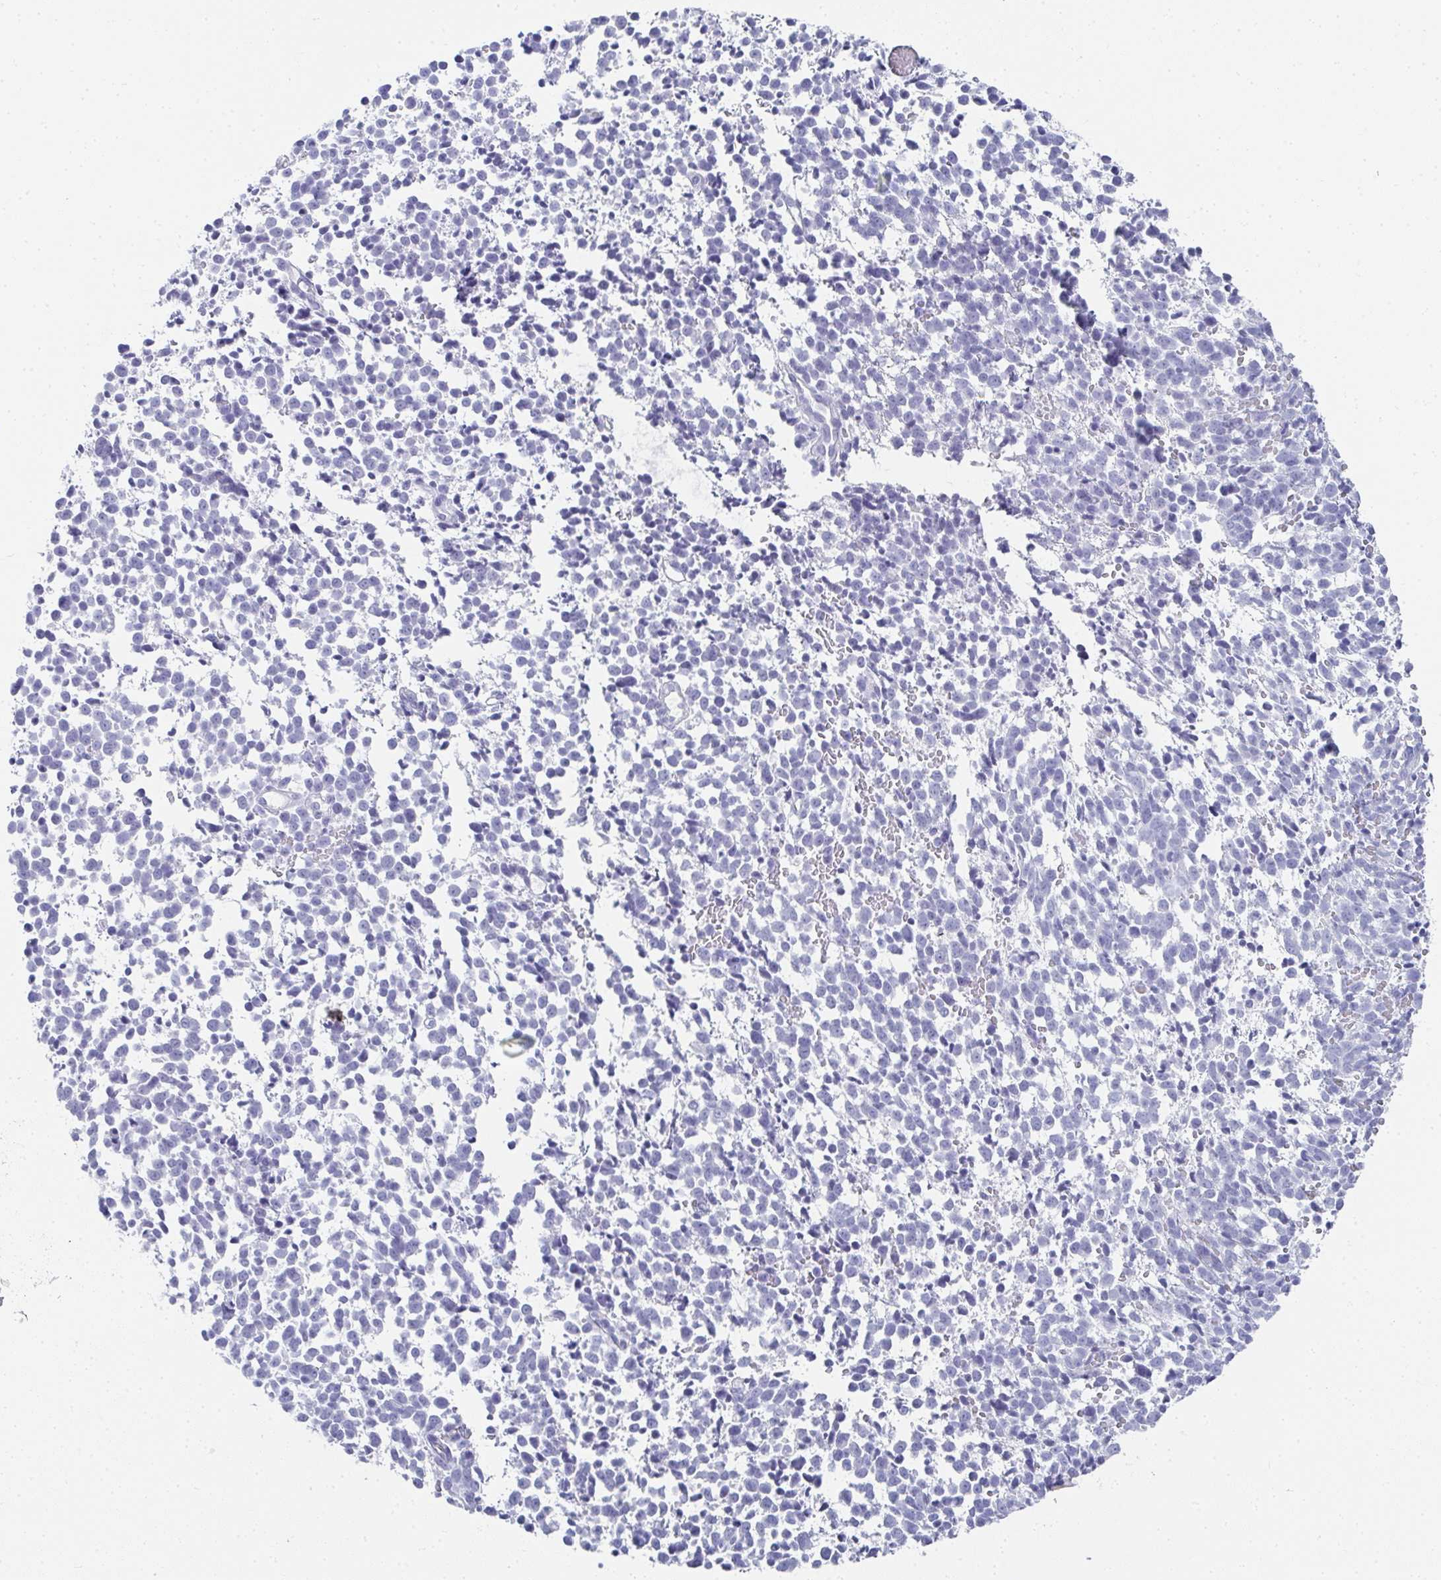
{"staining": {"intensity": "negative", "quantity": "none", "location": "none"}, "tissue": "melanoma", "cell_type": "Tumor cells", "image_type": "cancer", "snomed": [{"axis": "morphology", "description": "Malignant melanoma, NOS"}, {"axis": "topography", "description": "Skin"}], "caption": "The immunohistochemistry (IHC) histopathology image has no significant staining in tumor cells of melanoma tissue. The staining was performed using DAB to visualize the protein expression in brown, while the nuclei were stained in blue with hematoxylin (Magnification: 20x).", "gene": "SYCP1", "patient": {"sex": "female", "age": 70}}